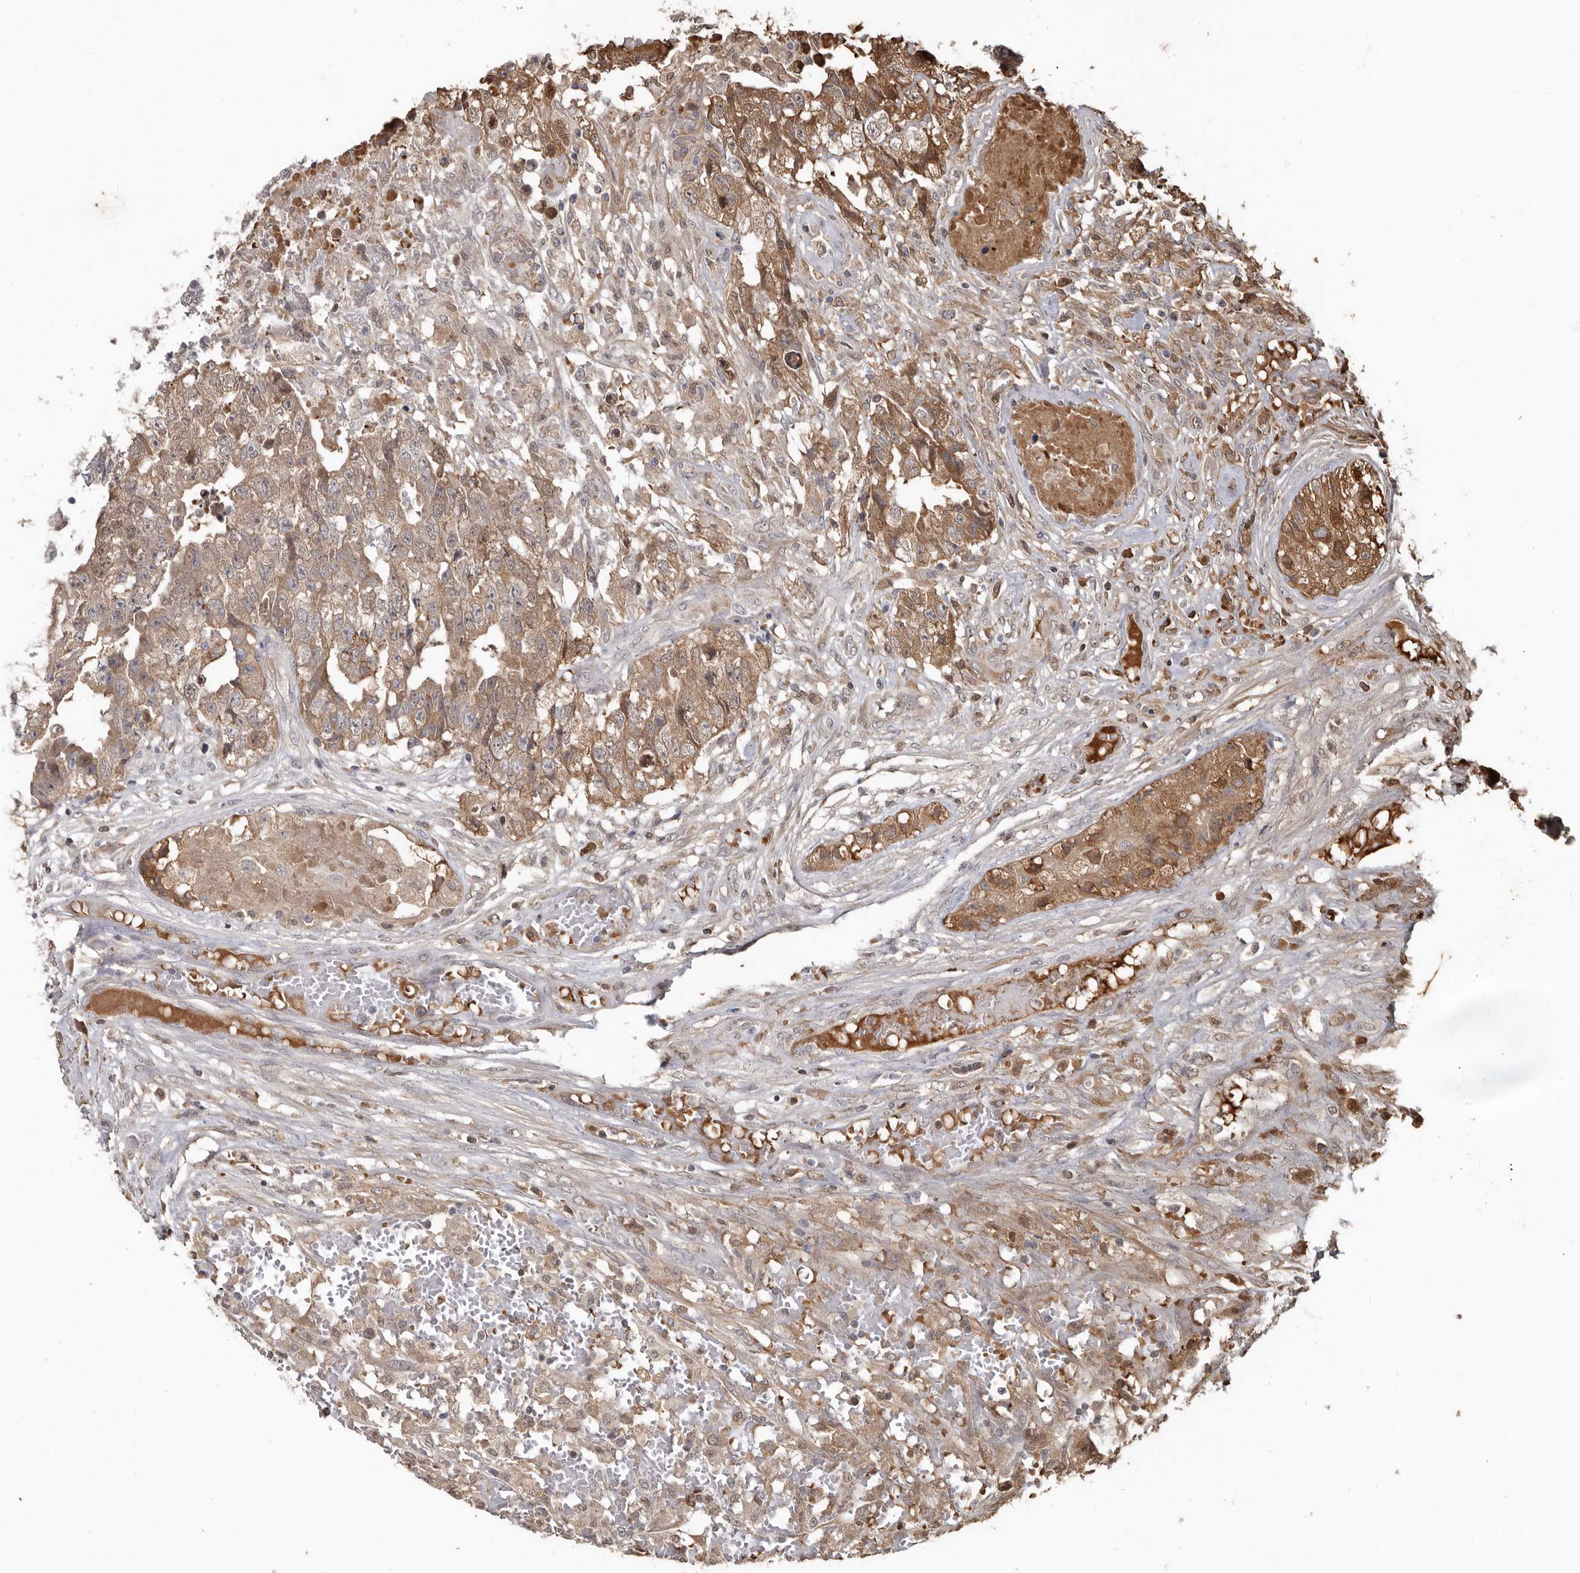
{"staining": {"intensity": "moderate", "quantity": "25%-75%", "location": "cytoplasmic/membranous"}, "tissue": "testis cancer", "cell_type": "Tumor cells", "image_type": "cancer", "snomed": [{"axis": "morphology", "description": "Carcinoma, Embryonal, NOS"}, {"axis": "topography", "description": "Testis"}], "caption": "Tumor cells show medium levels of moderate cytoplasmic/membranous expression in about 25%-75% of cells in embryonal carcinoma (testis). (Brightfield microscopy of DAB IHC at high magnification).", "gene": "LRGUK", "patient": {"sex": "male", "age": 25}}